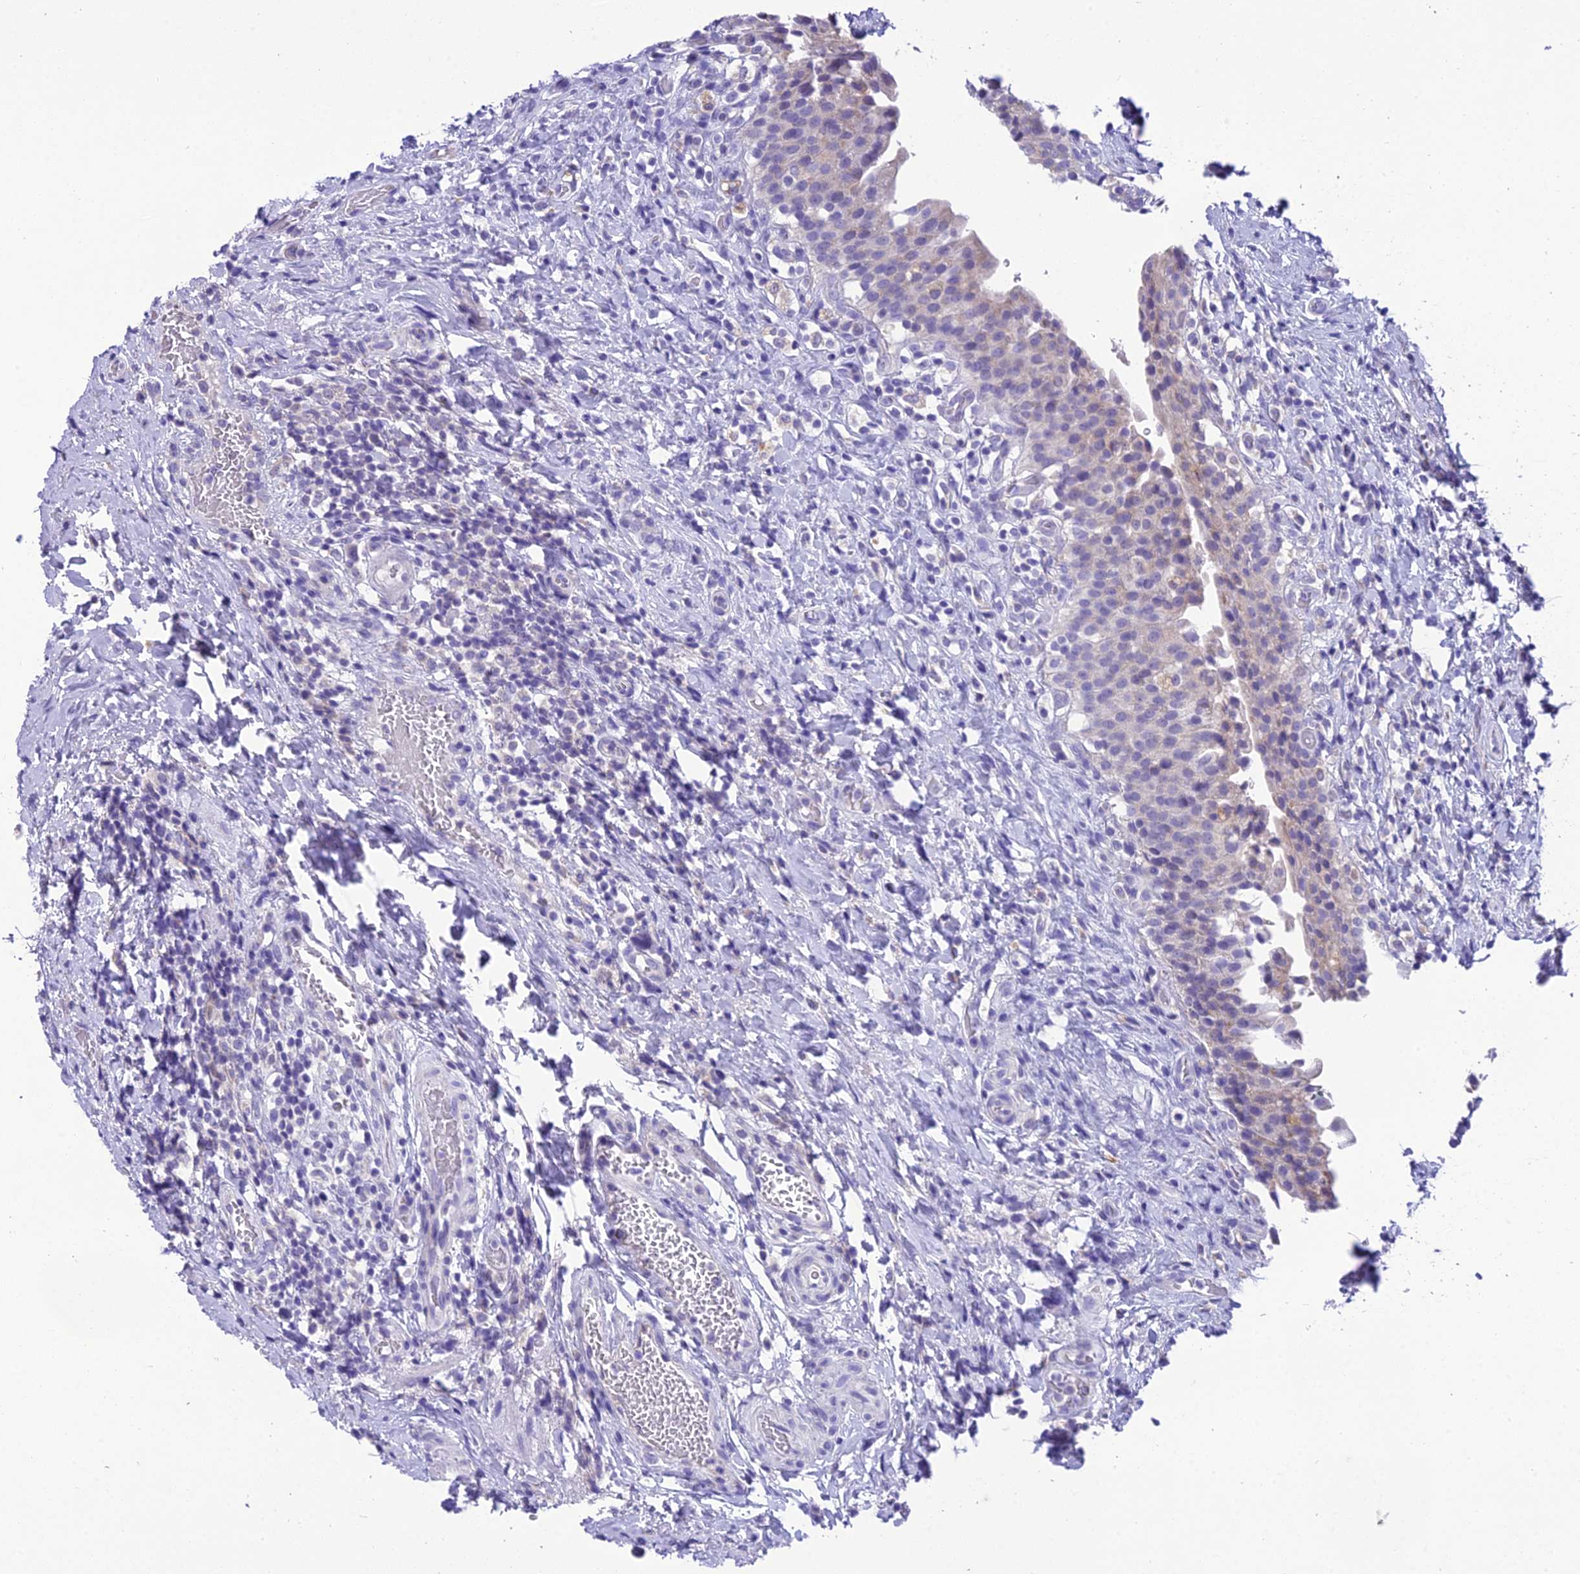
{"staining": {"intensity": "weak", "quantity": "<25%", "location": "cytoplasmic/membranous"}, "tissue": "urinary bladder", "cell_type": "Urothelial cells", "image_type": "normal", "snomed": [{"axis": "morphology", "description": "Normal tissue, NOS"}, {"axis": "morphology", "description": "Inflammation, NOS"}, {"axis": "topography", "description": "Urinary bladder"}], "caption": "DAB immunohistochemical staining of normal urinary bladder shows no significant expression in urothelial cells.", "gene": "MIIP", "patient": {"sex": "male", "age": 64}}